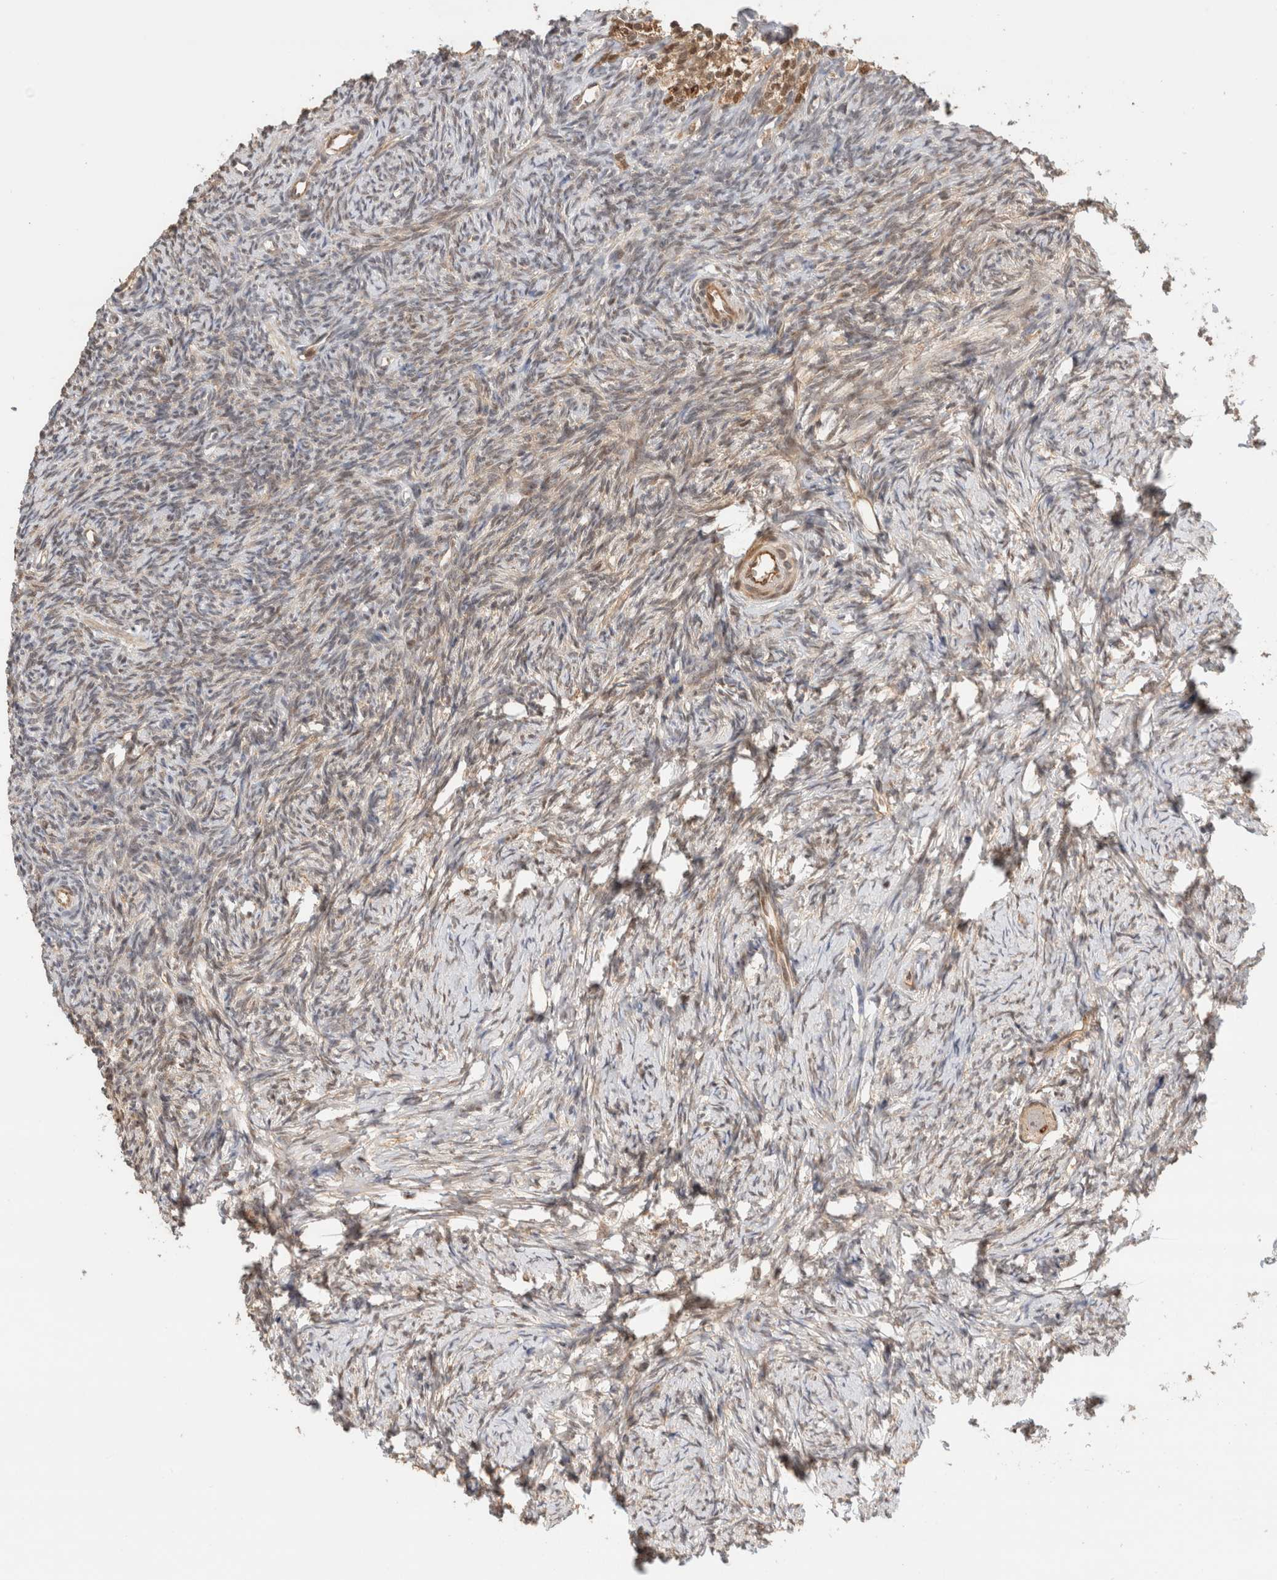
{"staining": {"intensity": "moderate", "quantity": "<25%", "location": "cytoplasmic/membranous"}, "tissue": "ovary", "cell_type": "Follicle cells", "image_type": "normal", "snomed": [{"axis": "morphology", "description": "Normal tissue, NOS"}, {"axis": "topography", "description": "Ovary"}], "caption": "A brown stain labels moderate cytoplasmic/membranous staining of a protein in follicle cells of benign ovary.", "gene": "OTUD6B", "patient": {"sex": "female", "age": 34}}